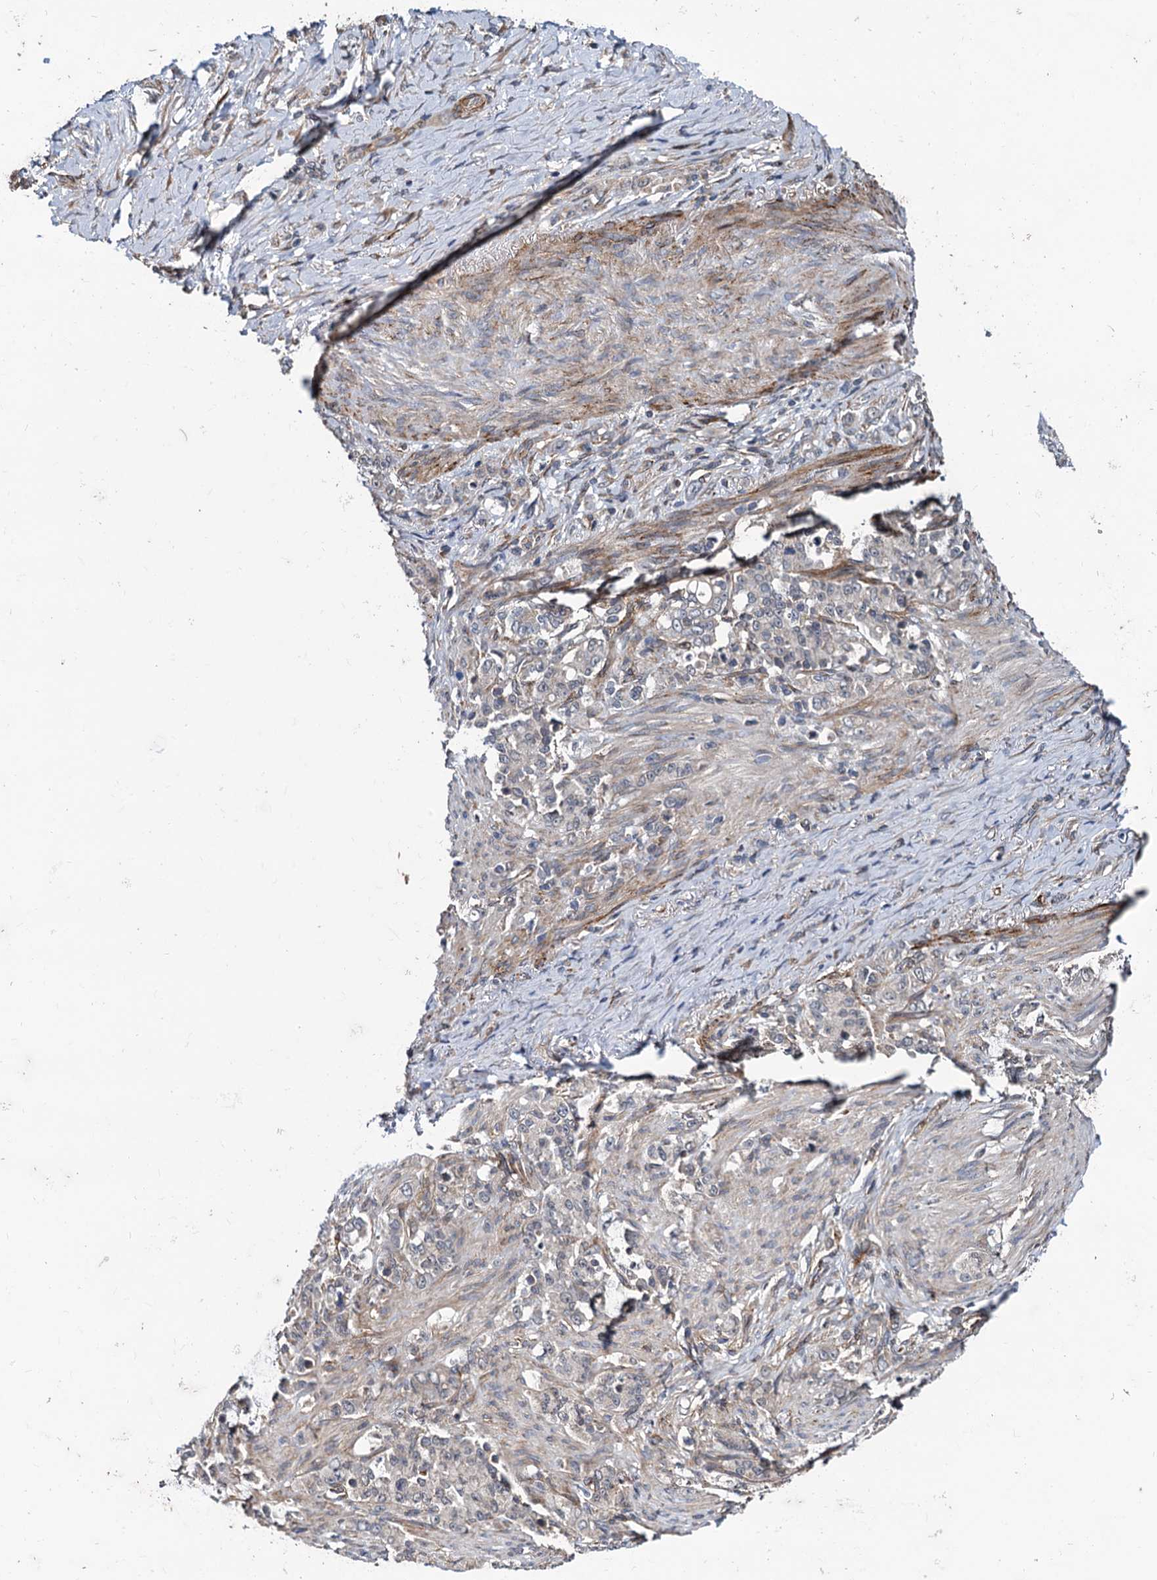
{"staining": {"intensity": "negative", "quantity": "none", "location": "none"}, "tissue": "stomach cancer", "cell_type": "Tumor cells", "image_type": "cancer", "snomed": [{"axis": "morphology", "description": "Adenocarcinoma, NOS"}, {"axis": "topography", "description": "Stomach"}], "caption": "IHC histopathology image of stomach cancer (adenocarcinoma) stained for a protein (brown), which shows no positivity in tumor cells.", "gene": "ARHGAP42", "patient": {"sex": "female", "age": 79}}